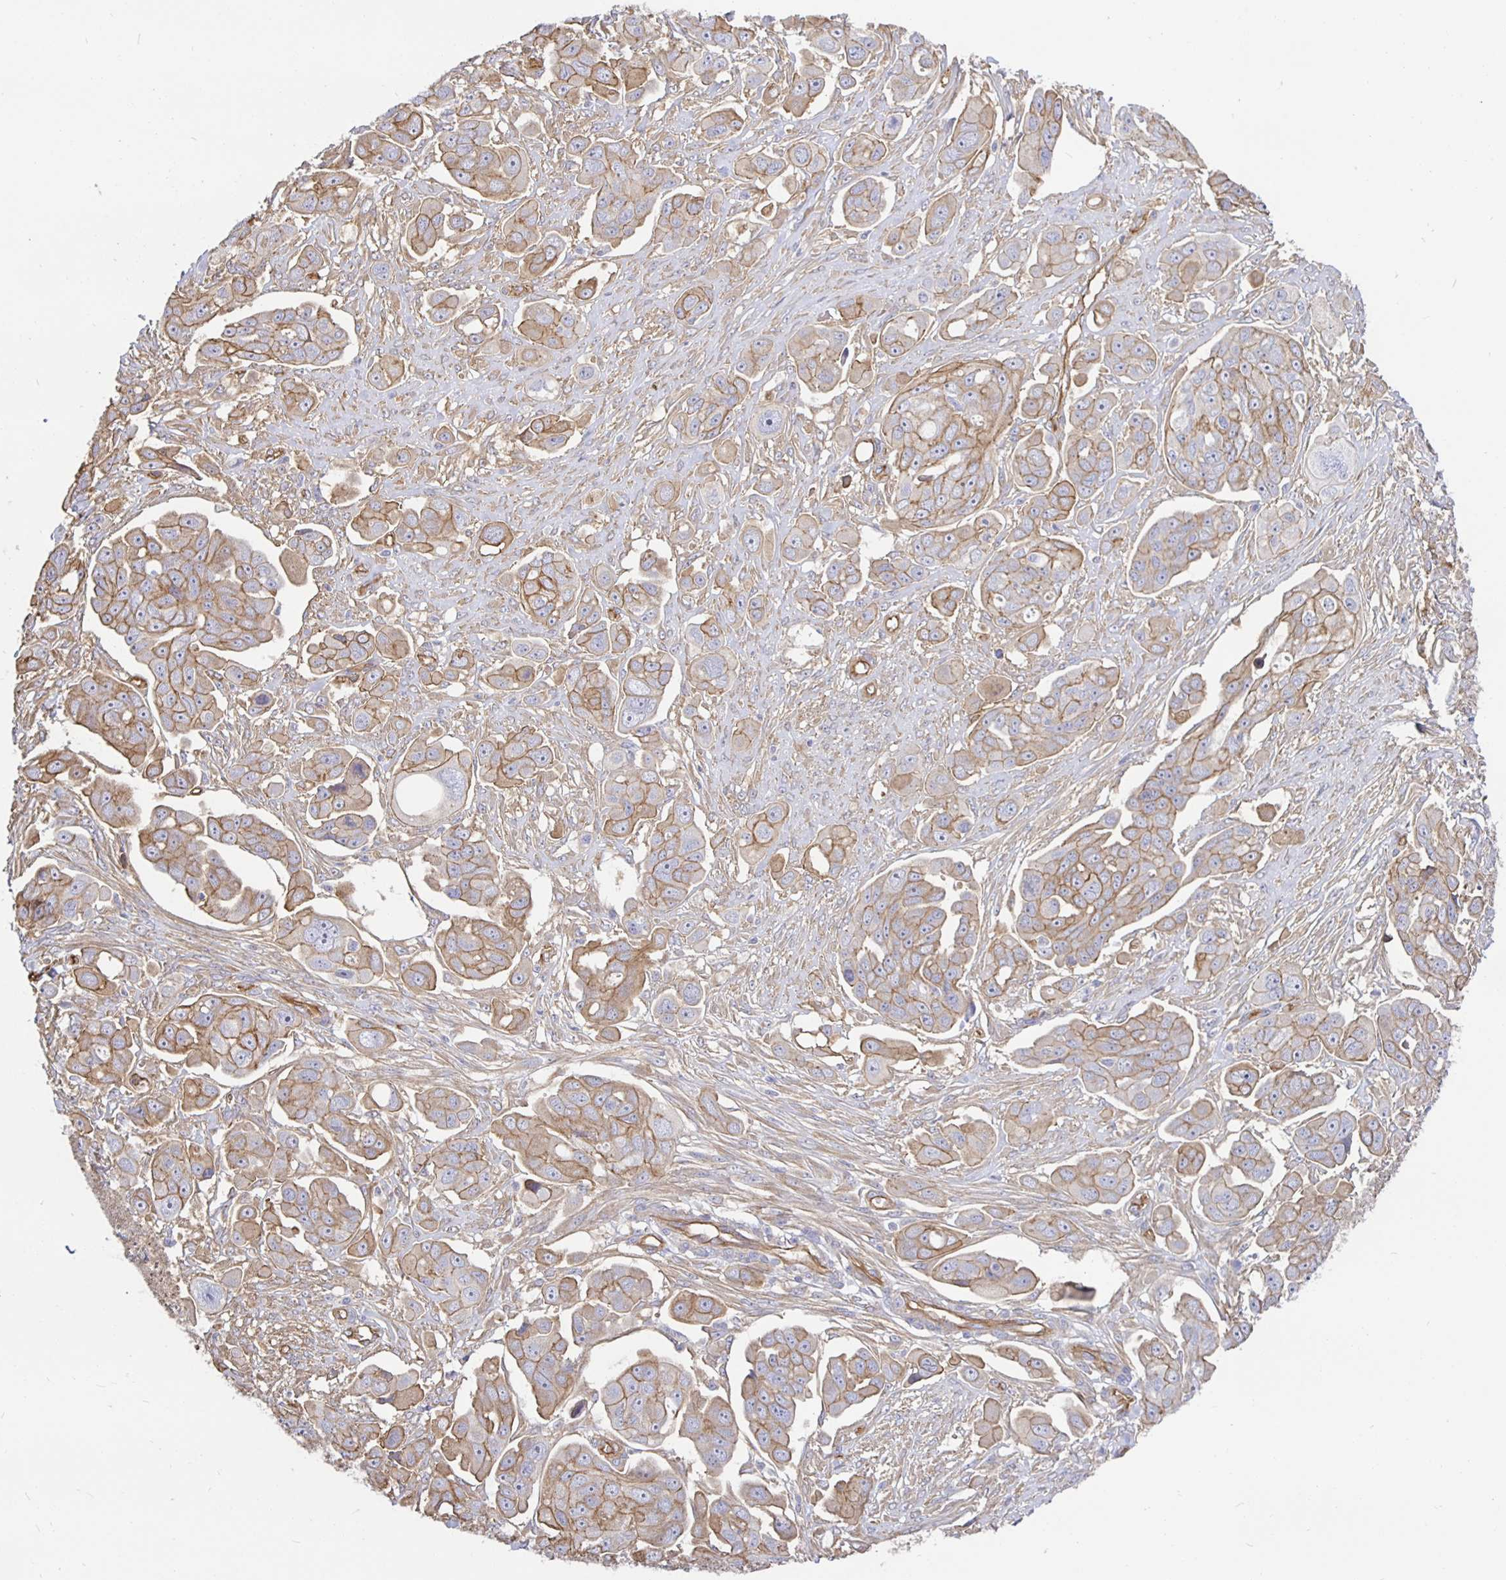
{"staining": {"intensity": "moderate", "quantity": "25%-75%", "location": "cytoplasmic/membranous"}, "tissue": "ovarian cancer", "cell_type": "Tumor cells", "image_type": "cancer", "snomed": [{"axis": "morphology", "description": "Carcinoma, endometroid"}, {"axis": "topography", "description": "Ovary"}], "caption": "This is a micrograph of immunohistochemistry (IHC) staining of ovarian cancer (endometroid carcinoma), which shows moderate positivity in the cytoplasmic/membranous of tumor cells.", "gene": "ARHGEF39", "patient": {"sex": "female", "age": 70}}